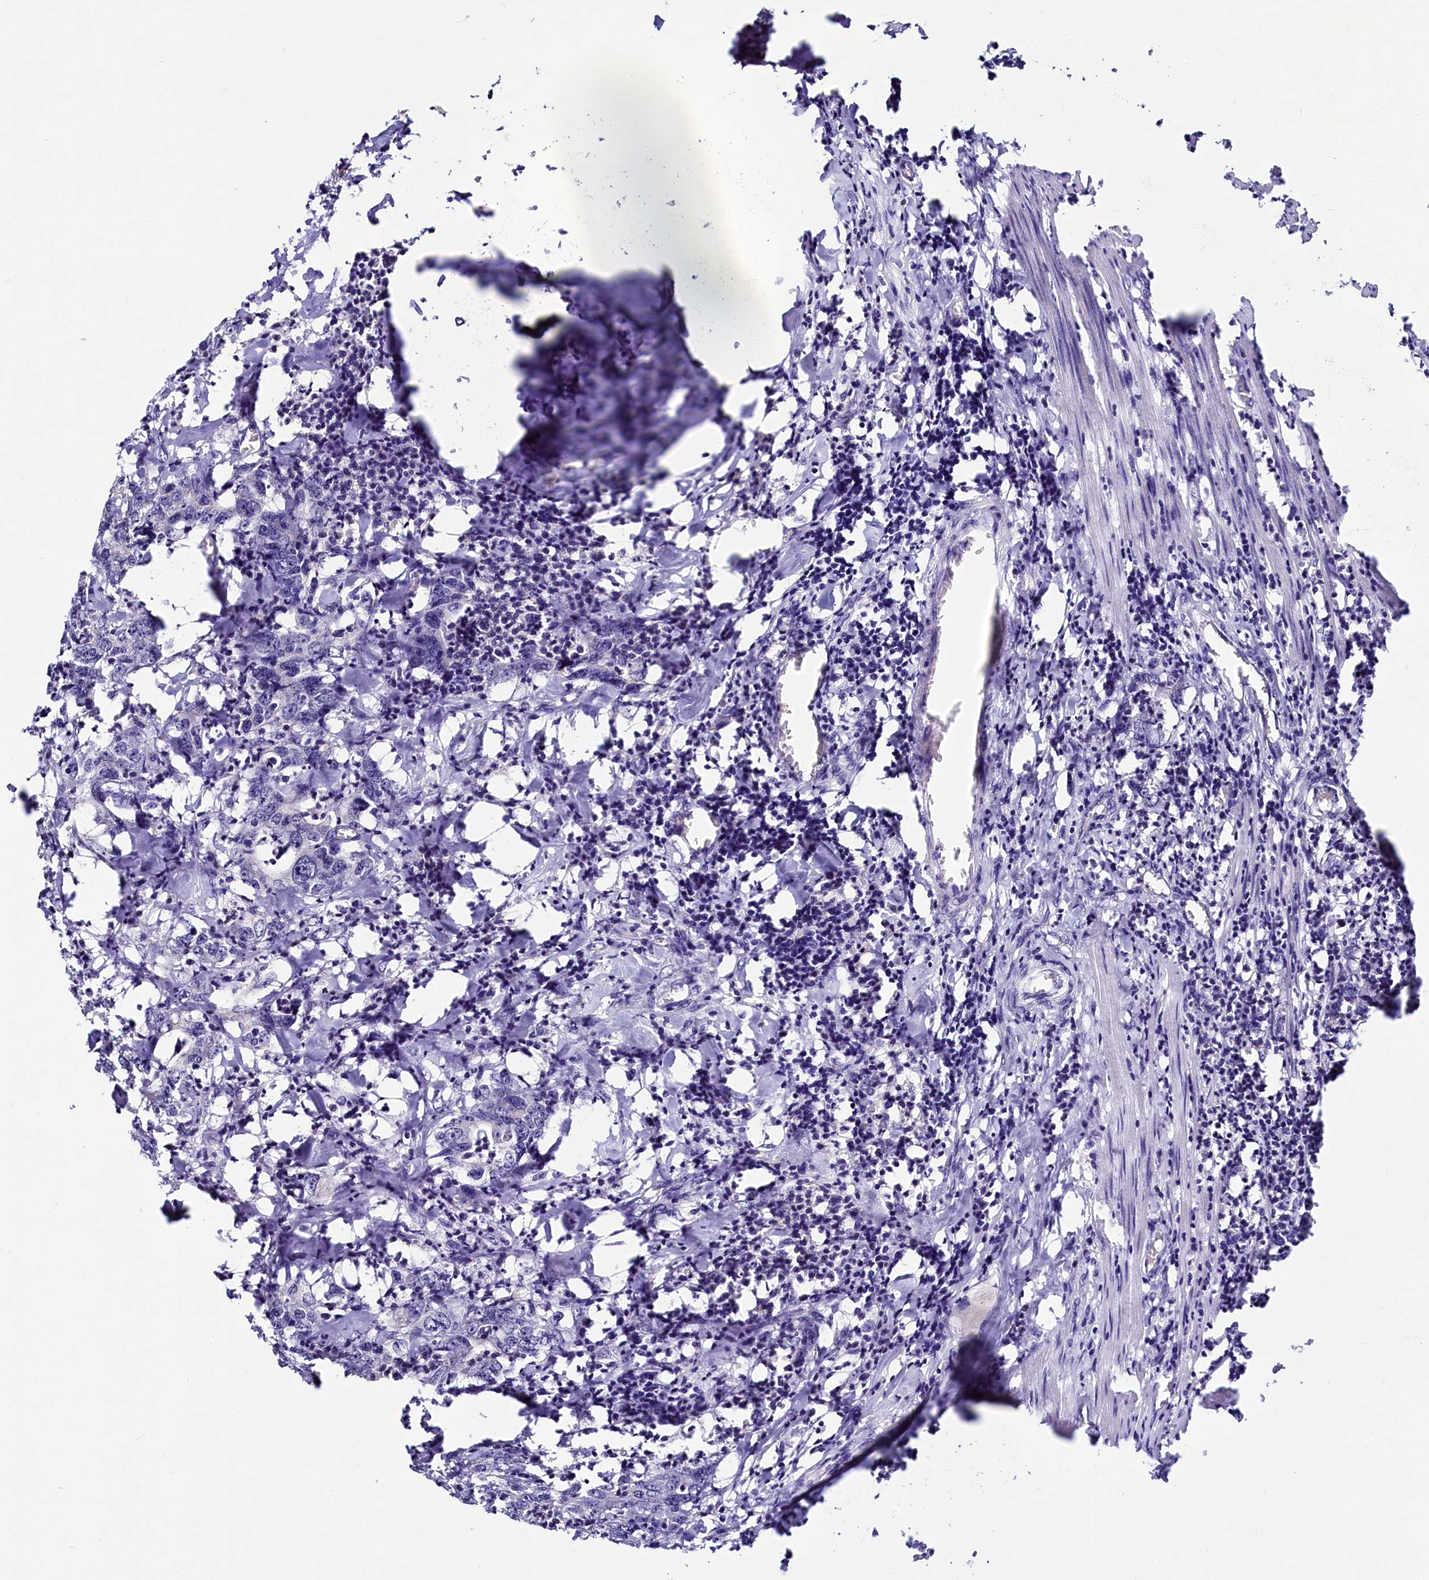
{"staining": {"intensity": "negative", "quantity": "none", "location": "none"}, "tissue": "colorectal cancer", "cell_type": "Tumor cells", "image_type": "cancer", "snomed": [{"axis": "morphology", "description": "Adenocarcinoma, NOS"}, {"axis": "topography", "description": "Colon"}], "caption": "Immunohistochemistry (IHC) of human colorectal adenocarcinoma displays no expression in tumor cells.", "gene": "SEC24C", "patient": {"sex": "female", "age": 75}}